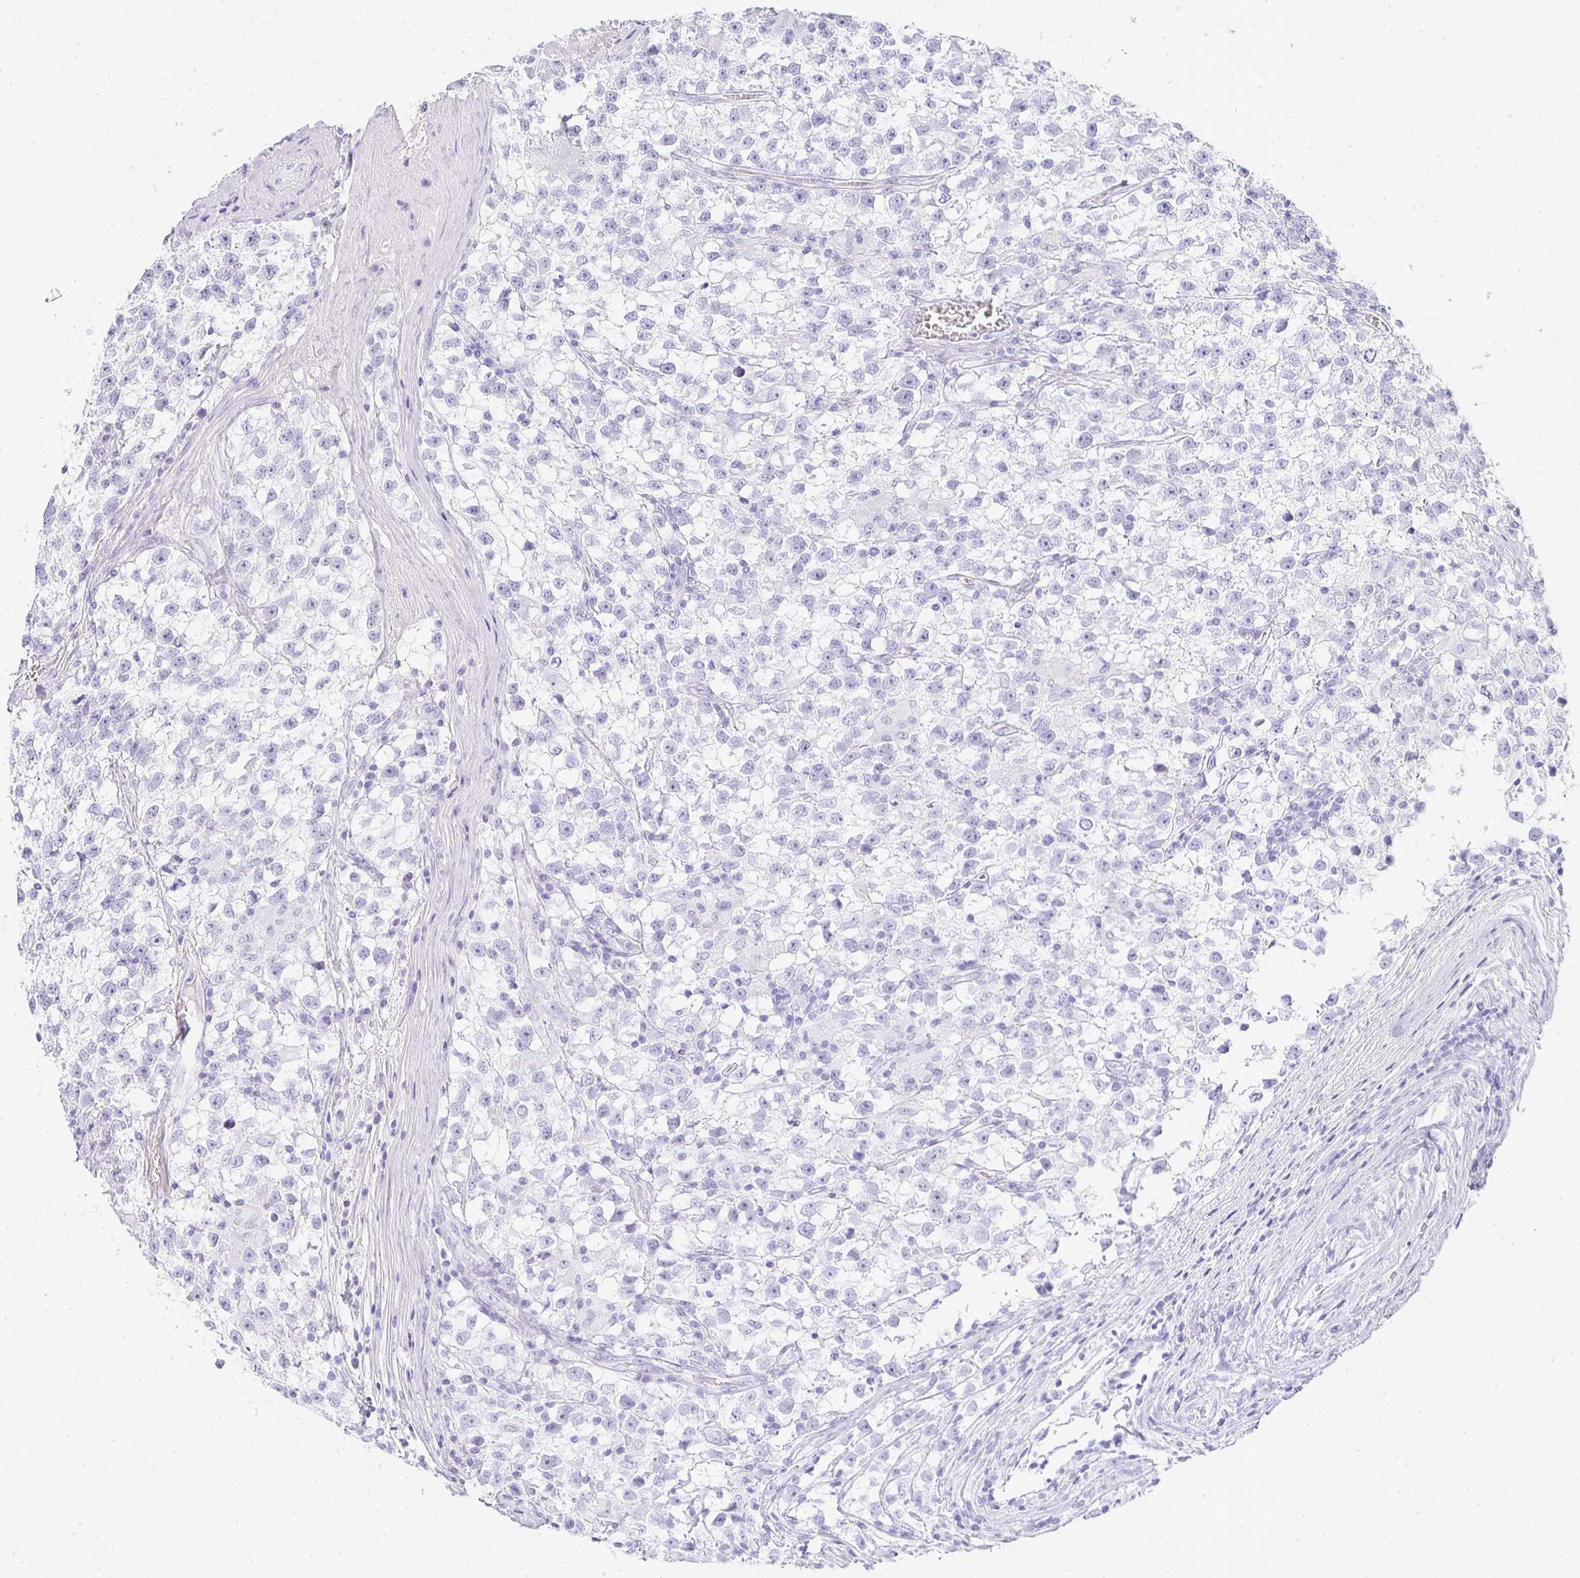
{"staining": {"intensity": "negative", "quantity": "none", "location": "none"}, "tissue": "testis cancer", "cell_type": "Tumor cells", "image_type": "cancer", "snomed": [{"axis": "morphology", "description": "Seminoma, NOS"}, {"axis": "topography", "description": "Testis"}], "caption": "Tumor cells show no significant protein staining in testis cancer. (DAB immunohistochemistry with hematoxylin counter stain).", "gene": "TPSD1", "patient": {"sex": "male", "age": 31}}